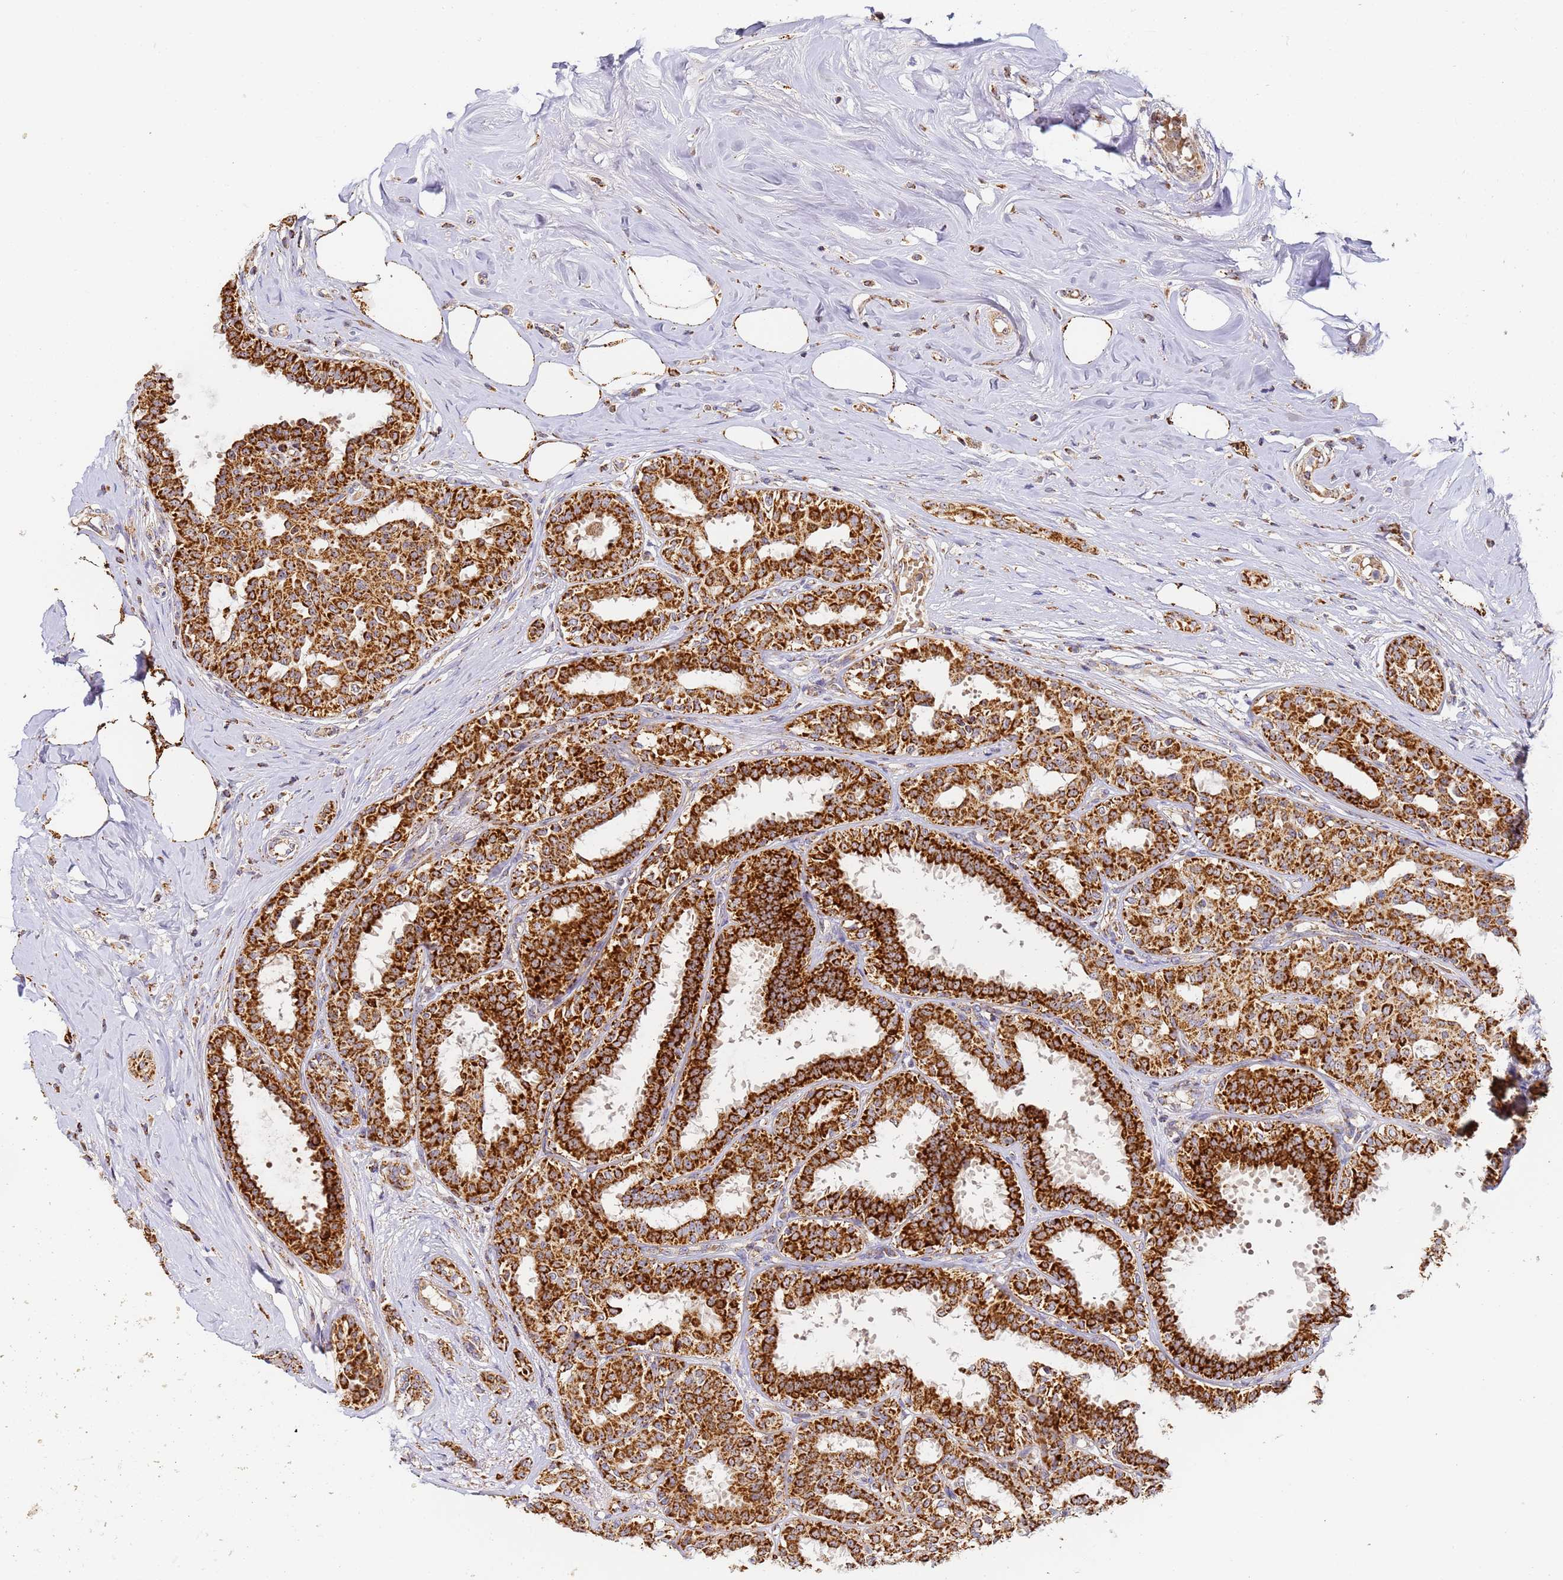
{"staining": {"intensity": "strong", "quantity": ">75%", "location": "cytoplasmic/membranous"}, "tissue": "breast cancer", "cell_type": "Tumor cells", "image_type": "cancer", "snomed": [{"axis": "morphology", "description": "Lobular carcinoma"}, {"axis": "topography", "description": "Breast"}], "caption": "Strong cytoplasmic/membranous expression is appreciated in about >75% of tumor cells in breast lobular carcinoma.", "gene": "FRG2C", "patient": {"sex": "female", "age": 51}}